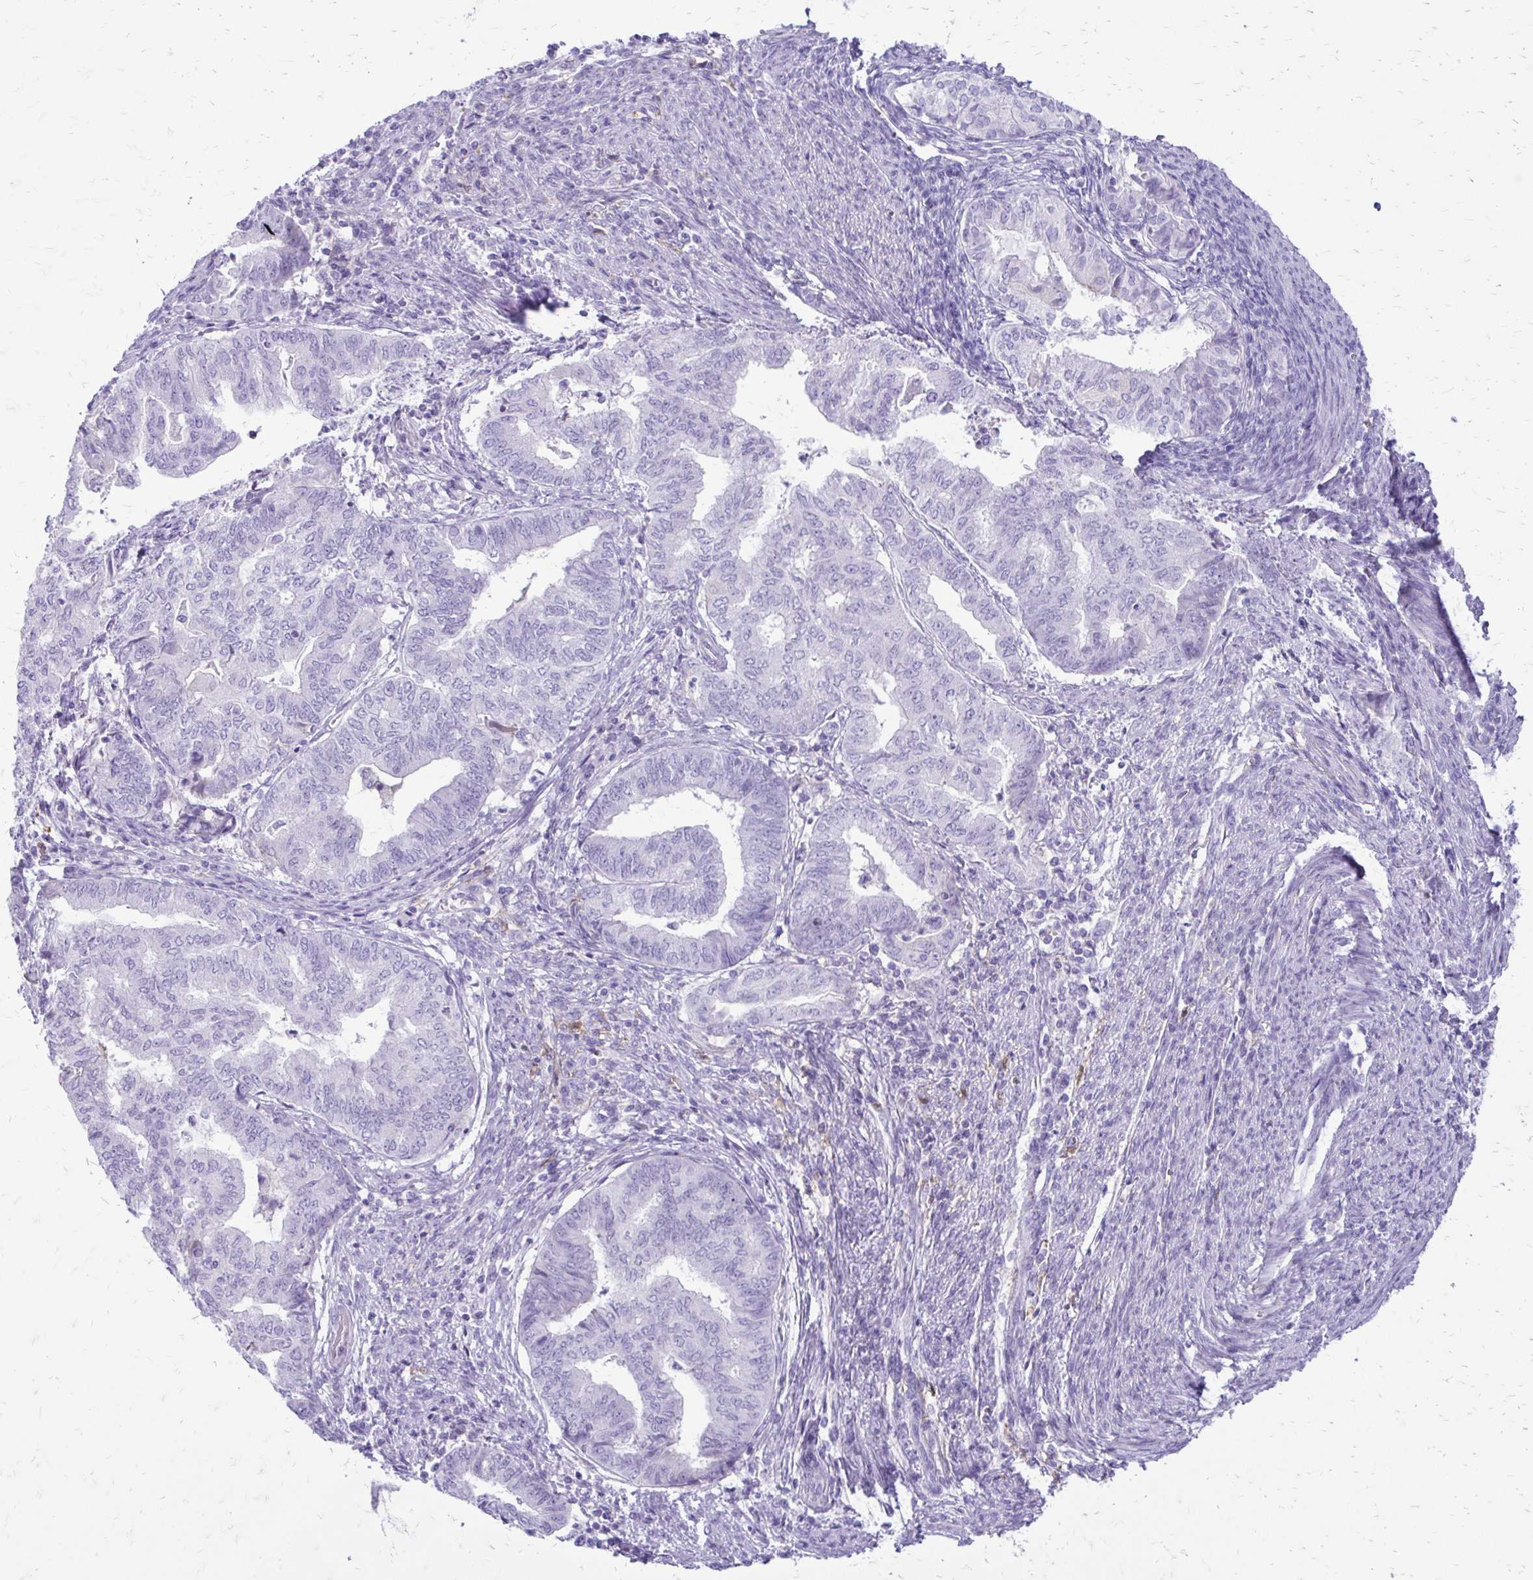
{"staining": {"intensity": "negative", "quantity": "none", "location": "none"}, "tissue": "endometrial cancer", "cell_type": "Tumor cells", "image_type": "cancer", "snomed": [{"axis": "morphology", "description": "Adenocarcinoma, NOS"}, {"axis": "topography", "description": "Endometrium"}], "caption": "Tumor cells show no significant protein expression in endometrial cancer (adenocarcinoma). (Stains: DAB immunohistochemistry with hematoxylin counter stain, Microscopy: brightfield microscopy at high magnification).", "gene": "SIGLEC11", "patient": {"sex": "female", "age": 79}}